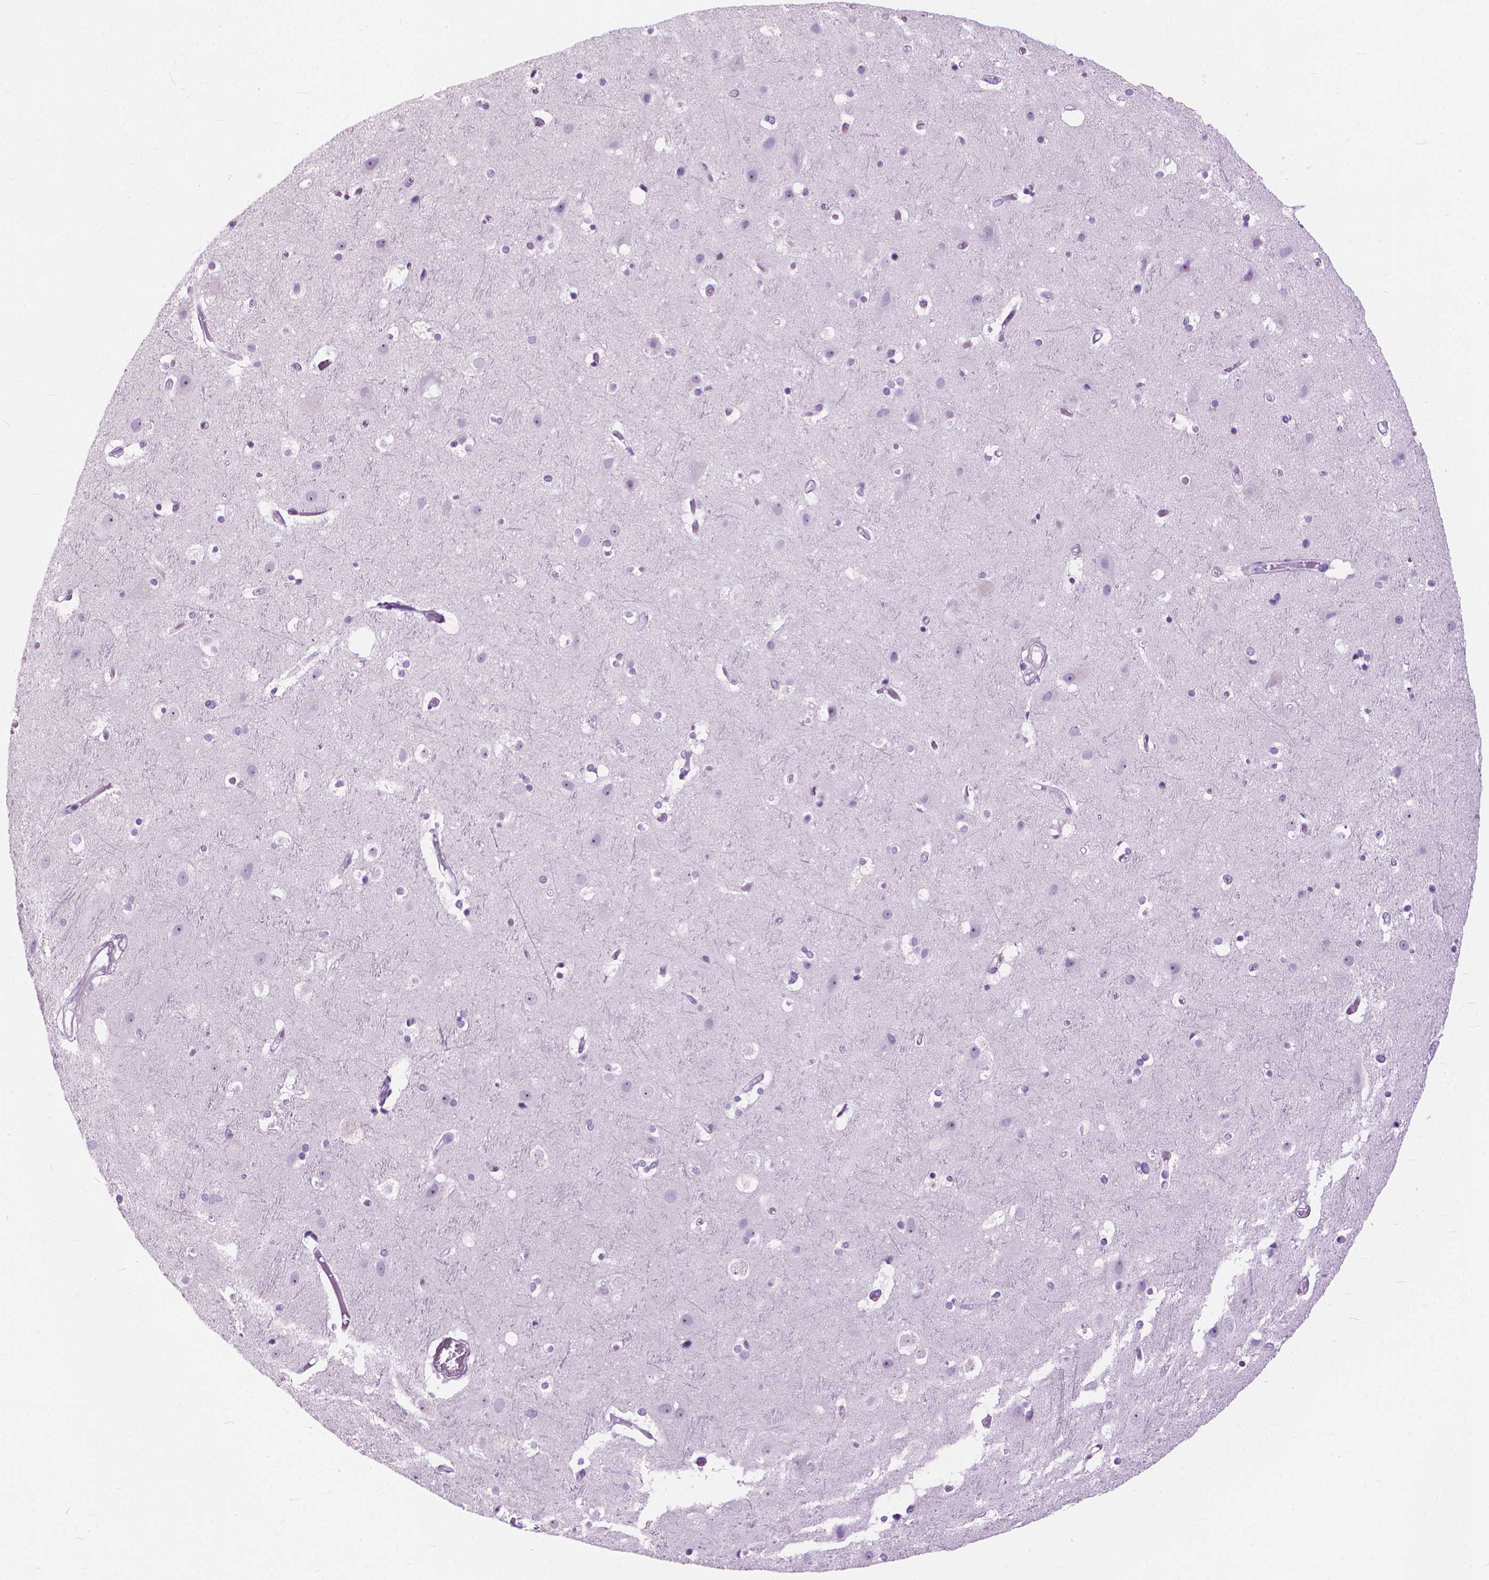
{"staining": {"intensity": "negative", "quantity": "none", "location": "none"}, "tissue": "cerebral cortex", "cell_type": "Endothelial cells", "image_type": "normal", "snomed": [{"axis": "morphology", "description": "Normal tissue, NOS"}, {"axis": "topography", "description": "Cerebral cortex"}], "caption": "DAB immunohistochemical staining of normal human cerebral cortex reveals no significant staining in endothelial cells. (DAB (3,3'-diaminobenzidine) IHC, high magnification).", "gene": "HTR2B", "patient": {"sex": "female", "age": 52}}